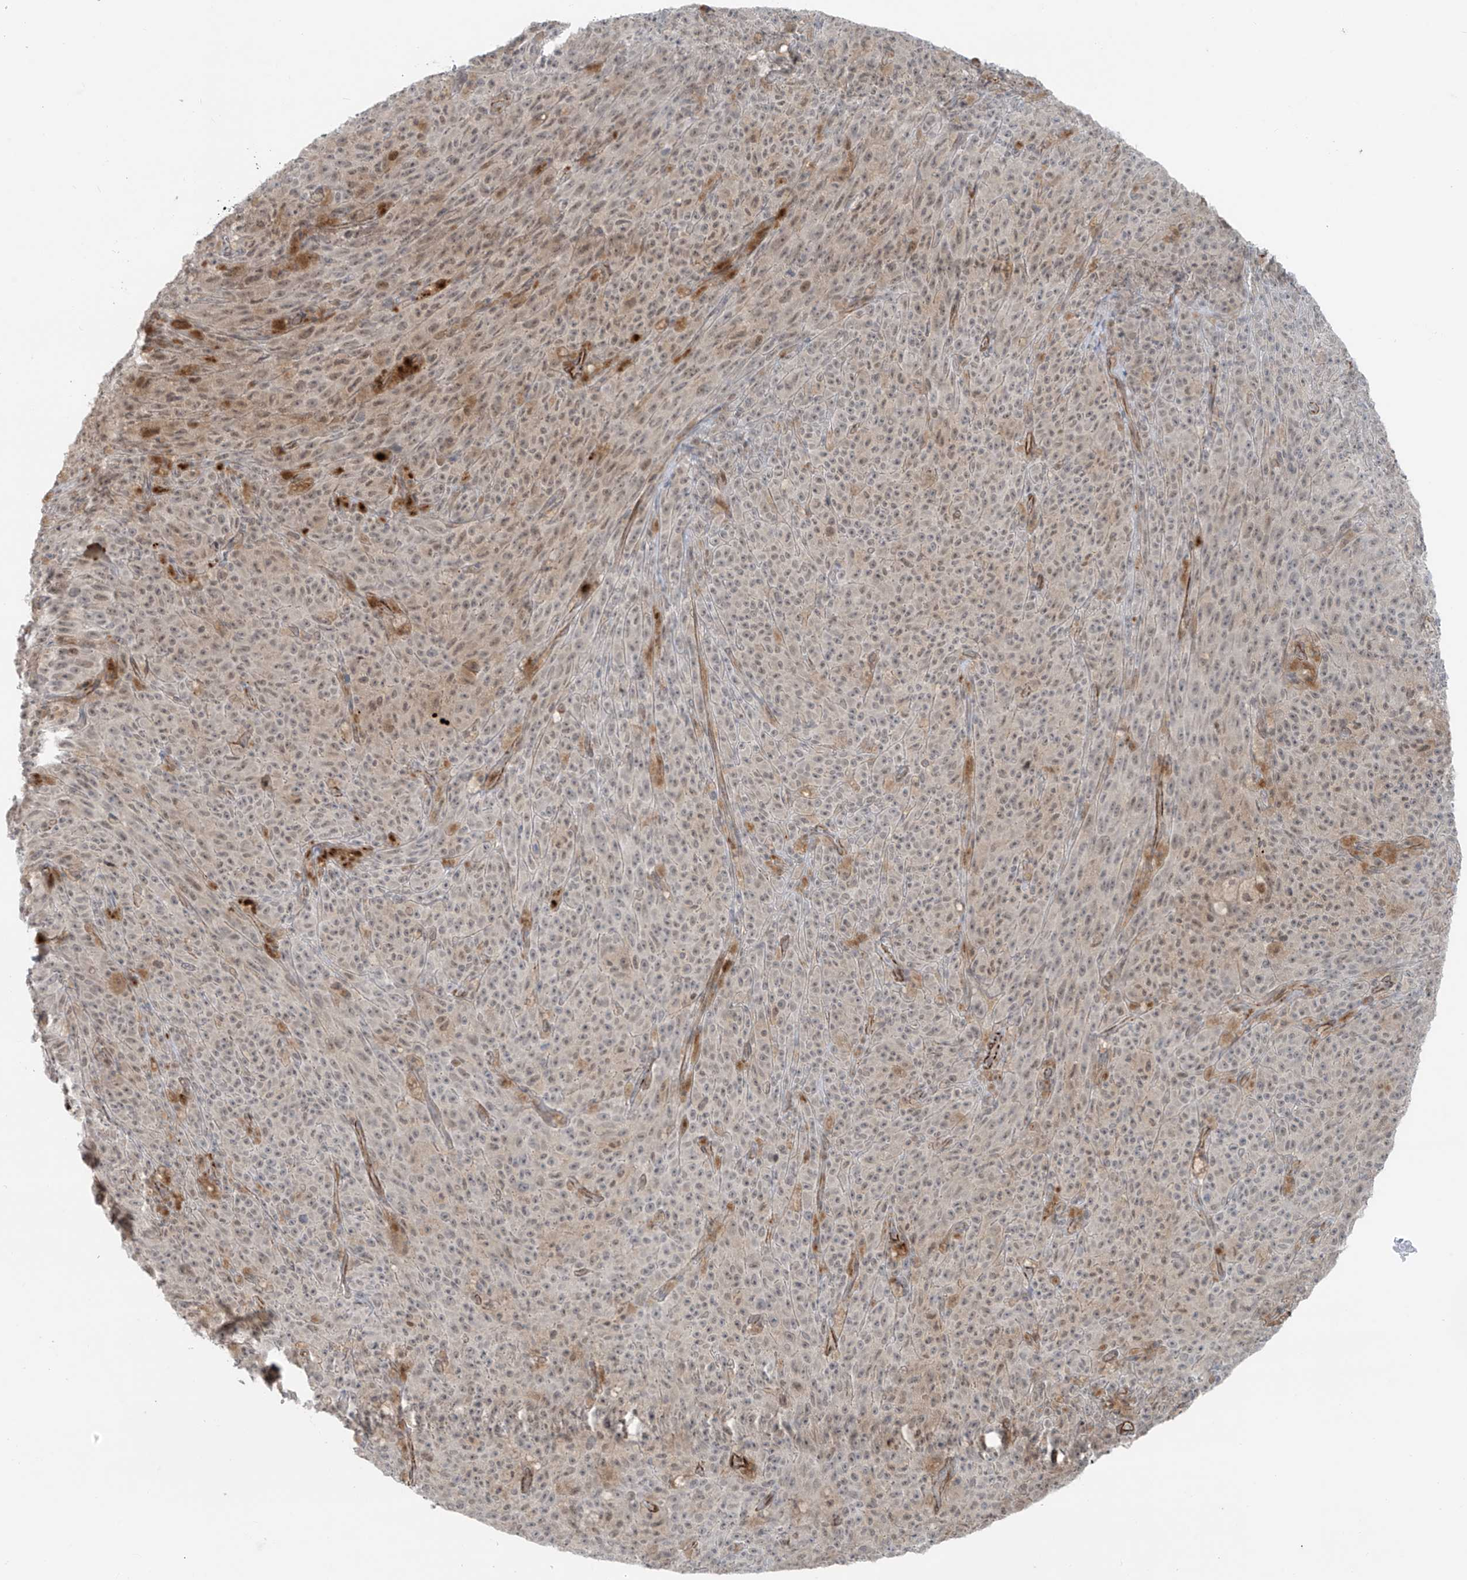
{"staining": {"intensity": "negative", "quantity": "none", "location": "none"}, "tissue": "melanoma", "cell_type": "Tumor cells", "image_type": "cancer", "snomed": [{"axis": "morphology", "description": "Malignant melanoma, NOS"}, {"axis": "topography", "description": "Skin"}], "caption": "Immunohistochemical staining of melanoma shows no significant positivity in tumor cells.", "gene": "RASGEF1A", "patient": {"sex": "female", "age": 82}}